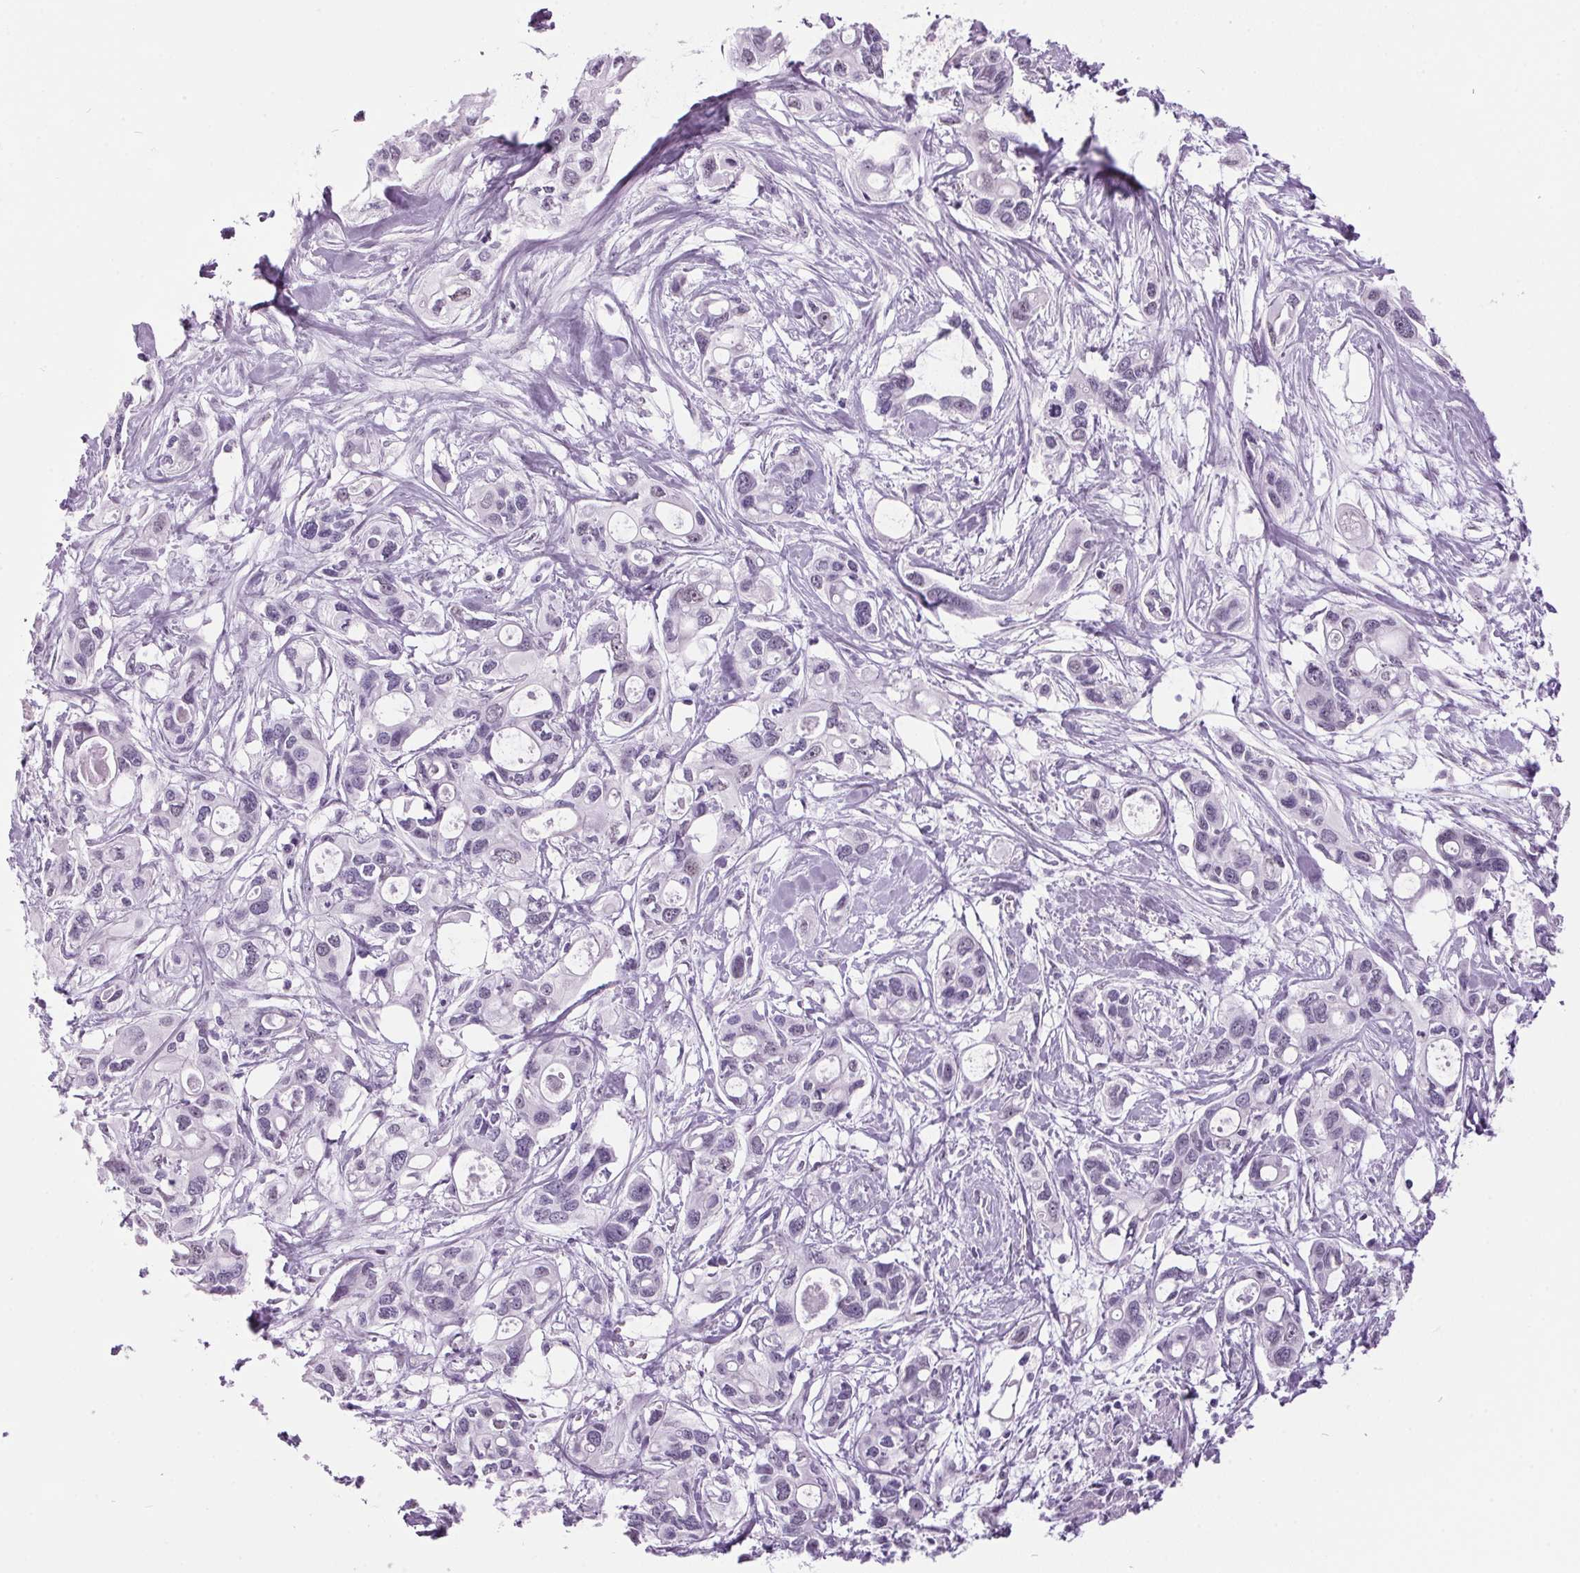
{"staining": {"intensity": "negative", "quantity": "none", "location": "none"}, "tissue": "pancreatic cancer", "cell_type": "Tumor cells", "image_type": "cancer", "snomed": [{"axis": "morphology", "description": "Adenocarcinoma, NOS"}, {"axis": "topography", "description": "Pancreas"}], "caption": "There is no significant expression in tumor cells of pancreatic cancer (adenocarcinoma).", "gene": "ODAD2", "patient": {"sex": "male", "age": 60}}